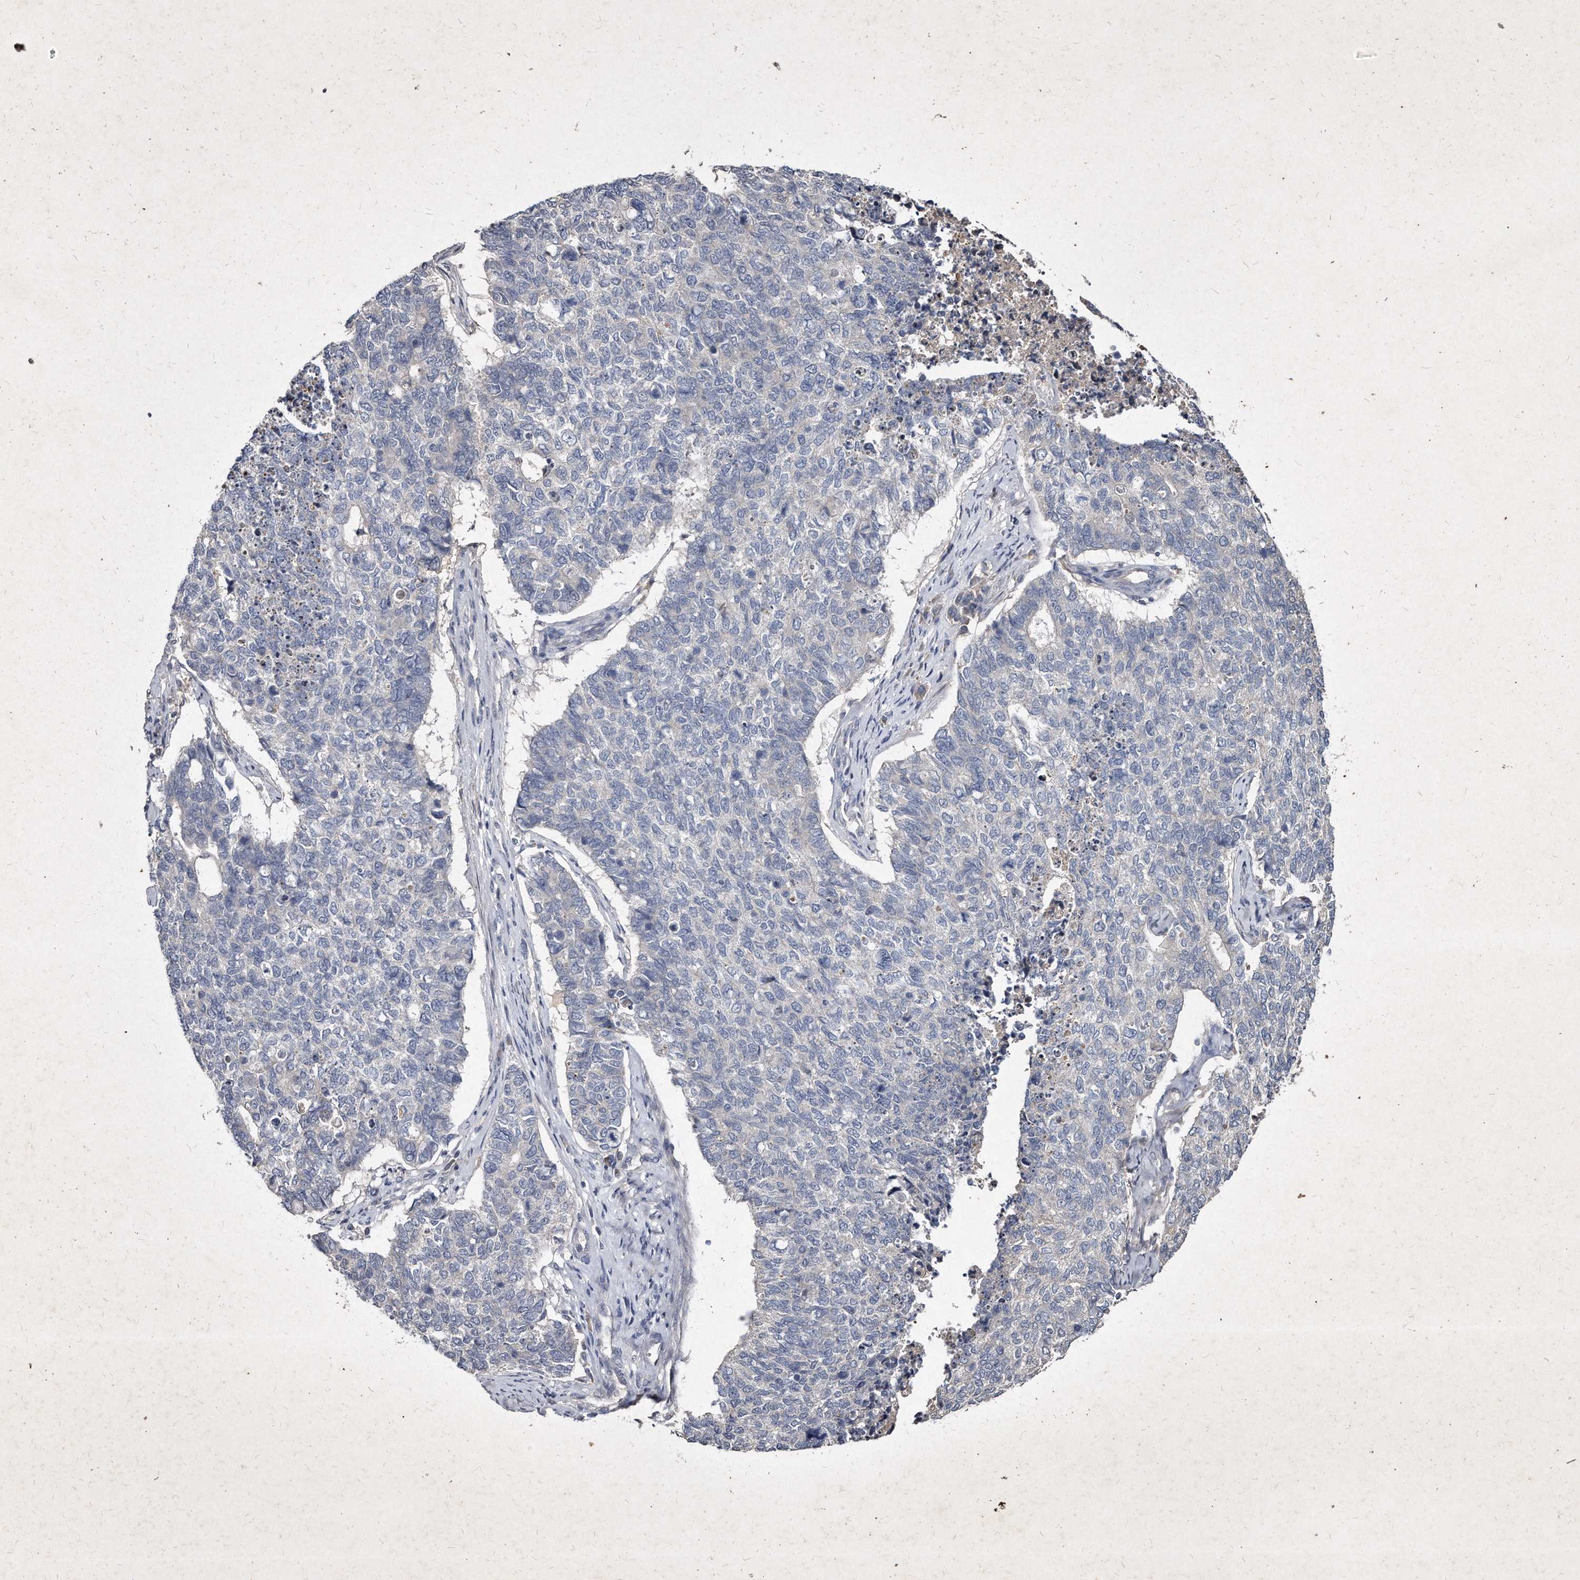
{"staining": {"intensity": "negative", "quantity": "none", "location": "none"}, "tissue": "cervical cancer", "cell_type": "Tumor cells", "image_type": "cancer", "snomed": [{"axis": "morphology", "description": "Squamous cell carcinoma, NOS"}, {"axis": "topography", "description": "Cervix"}], "caption": "Cervical cancer (squamous cell carcinoma) stained for a protein using immunohistochemistry displays no expression tumor cells.", "gene": "KLHDC3", "patient": {"sex": "female", "age": 63}}